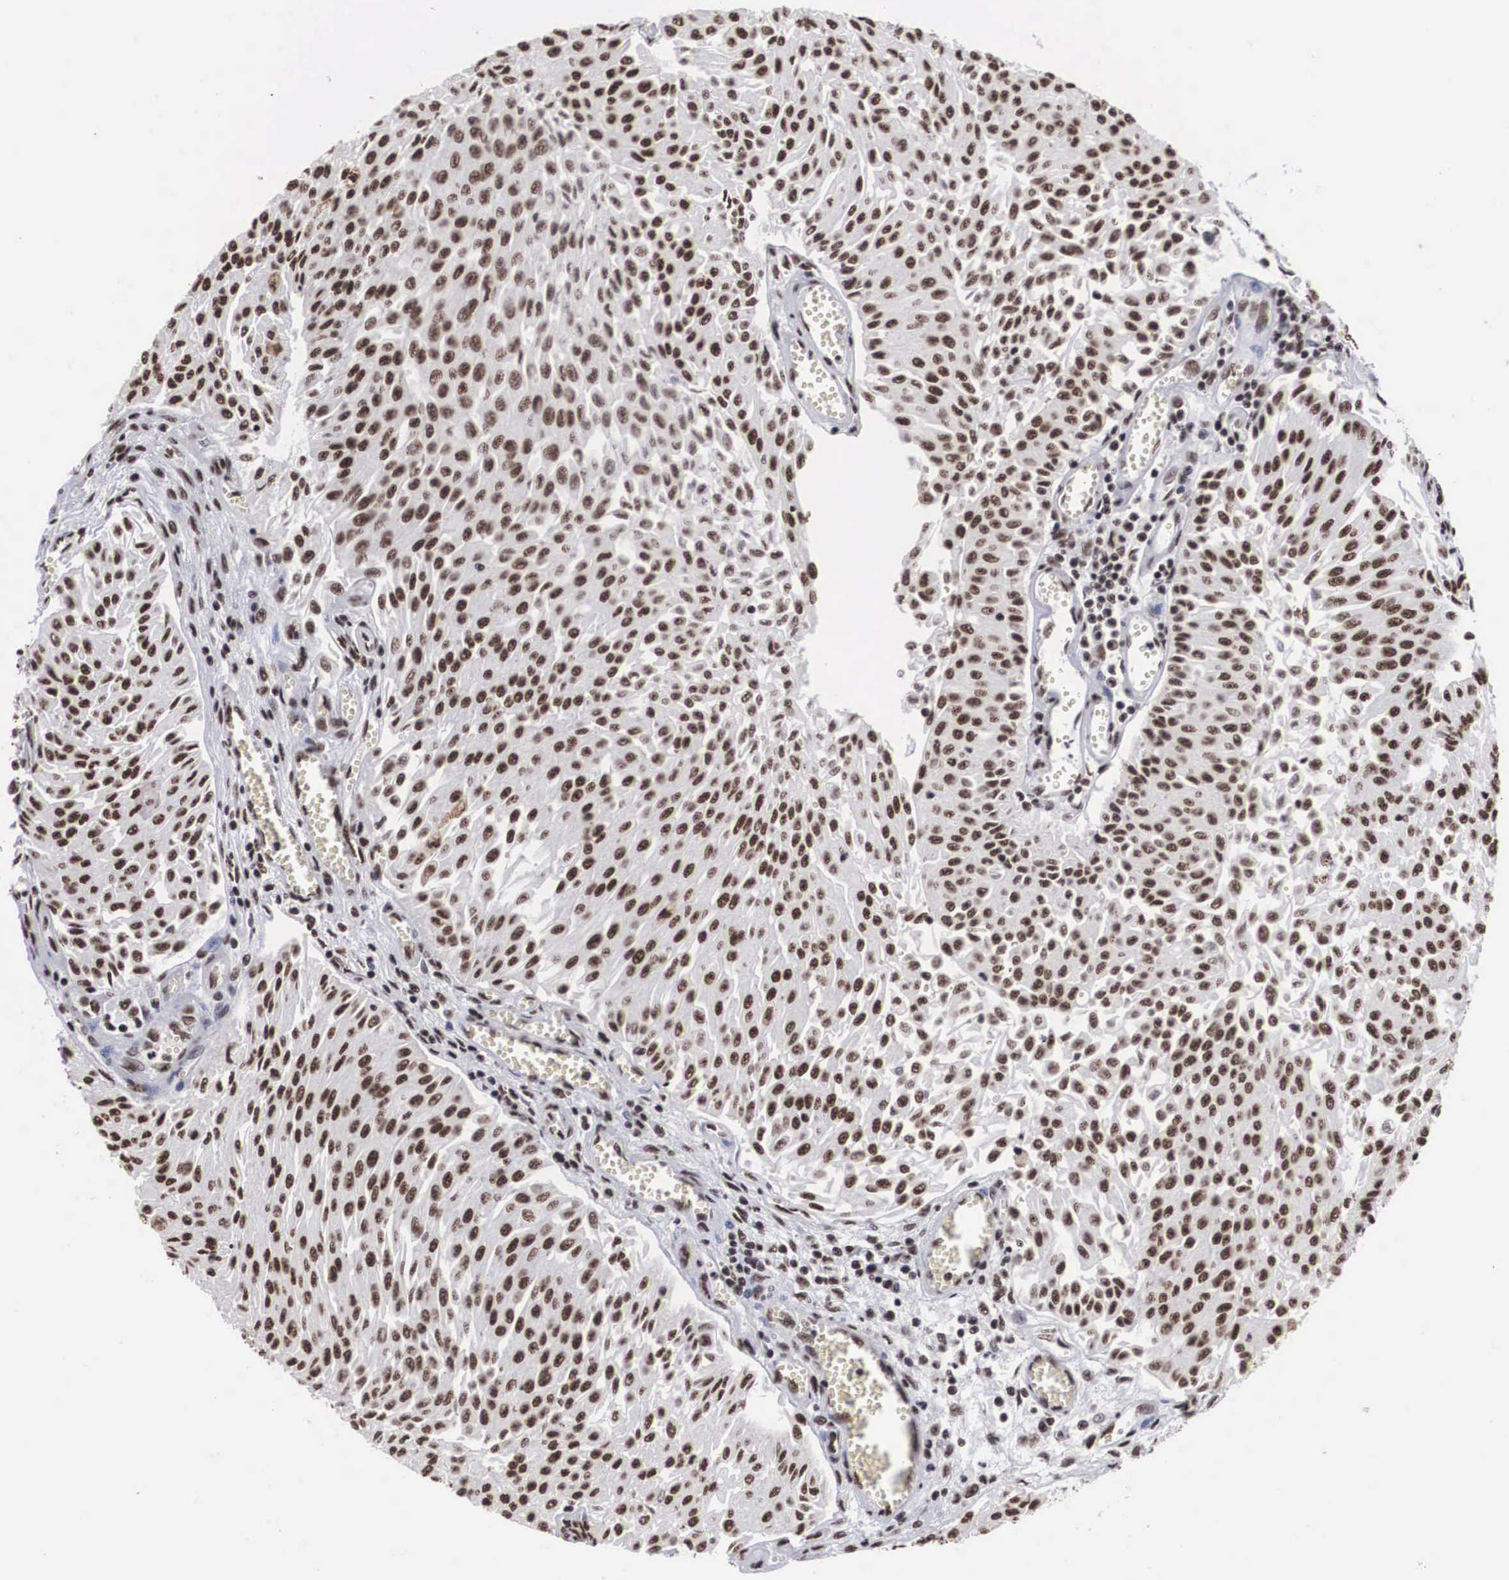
{"staining": {"intensity": "moderate", "quantity": ">75%", "location": "nuclear"}, "tissue": "urothelial cancer", "cell_type": "Tumor cells", "image_type": "cancer", "snomed": [{"axis": "morphology", "description": "Urothelial carcinoma, Low grade"}, {"axis": "topography", "description": "Urinary bladder"}], "caption": "Immunohistochemistry (IHC) image of neoplastic tissue: urothelial cancer stained using immunohistochemistry (IHC) displays medium levels of moderate protein expression localized specifically in the nuclear of tumor cells, appearing as a nuclear brown color.", "gene": "ACIN1", "patient": {"sex": "male", "age": 86}}